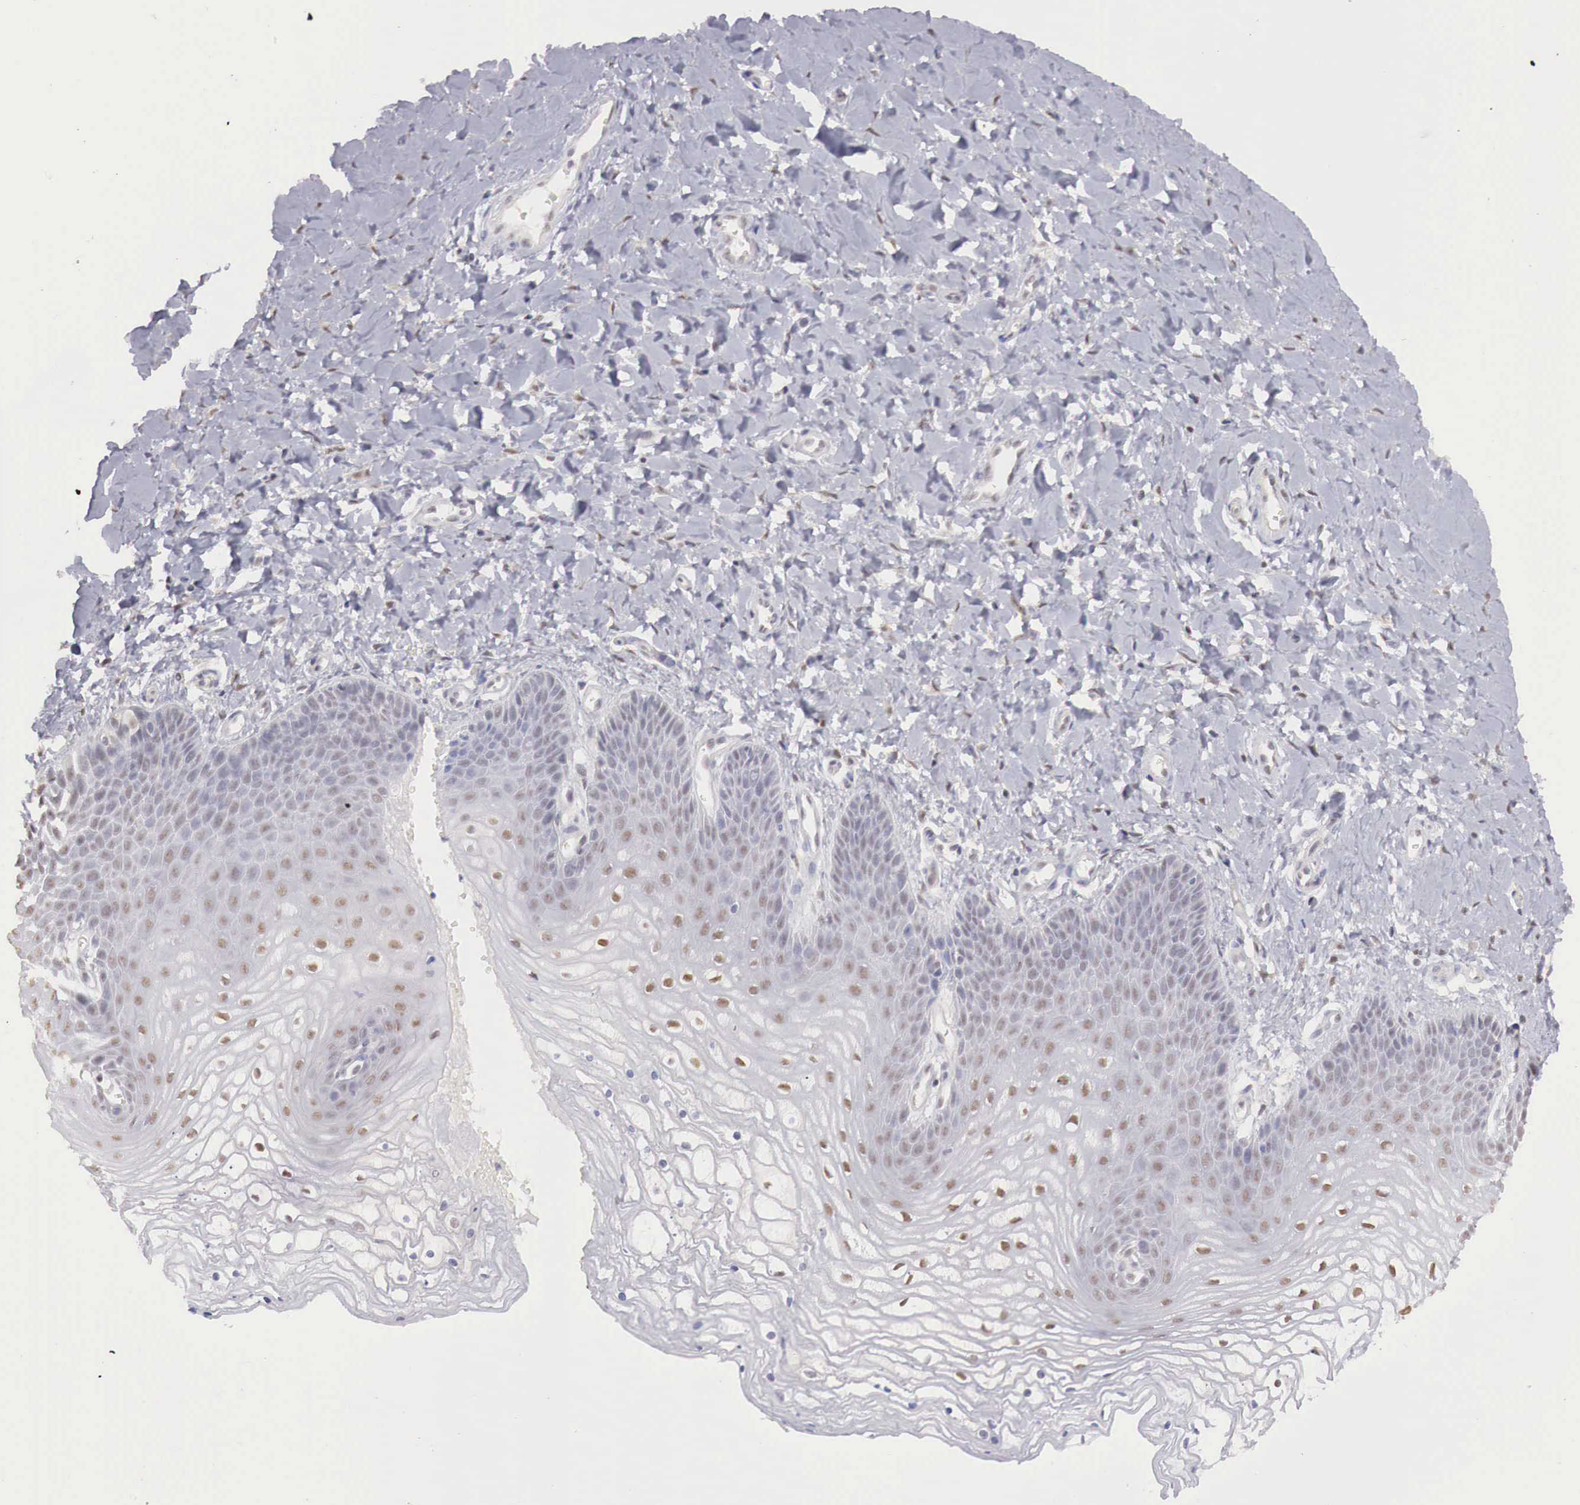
{"staining": {"intensity": "weak", "quantity": "25%-75%", "location": "nuclear"}, "tissue": "vagina", "cell_type": "Squamous epithelial cells", "image_type": "normal", "snomed": [{"axis": "morphology", "description": "Normal tissue, NOS"}, {"axis": "topography", "description": "Vagina"}], "caption": "Human vagina stained for a protein (brown) shows weak nuclear positive expression in about 25%-75% of squamous epithelial cells.", "gene": "UBA1", "patient": {"sex": "female", "age": 68}}